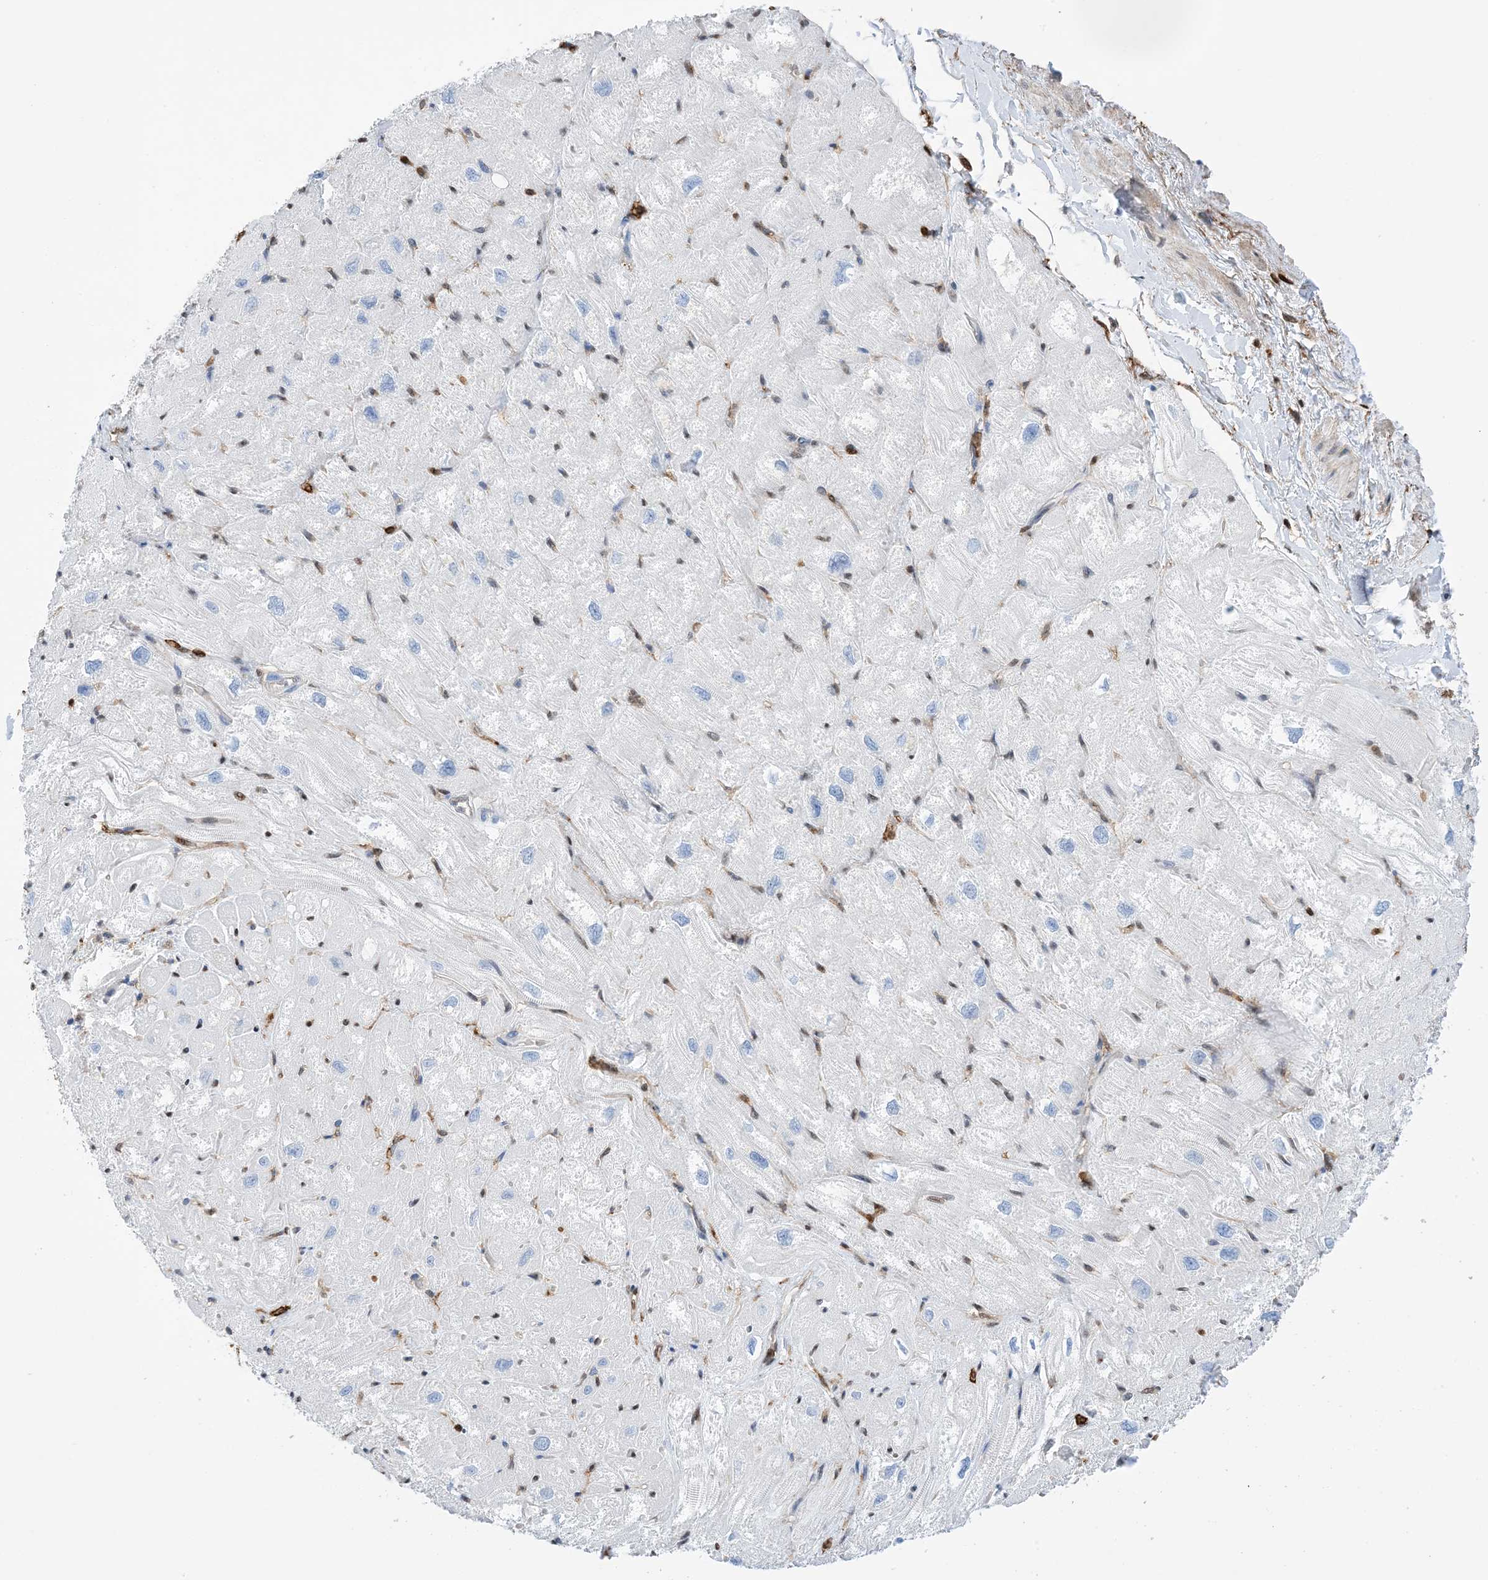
{"staining": {"intensity": "negative", "quantity": "none", "location": "none"}, "tissue": "heart muscle", "cell_type": "Cardiomyocytes", "image_type": "normal", "snomed": [{"axis": "morphology", "description": "Normal tissue, NOS"}, {"axis": "topography", "description": "Heart"}], "caption": "High magnification brightfield microscopy of unremarkable heart muscle stained with DAB (brown) and counterstained with hematoxylin (blue): cardiomyocytes show no significant expression. (Stains: DAB immunohistochemistry with hematoxylin counter stain, Microscopy: brightfield microscopy at high magnification).", "gene": "ANXA1", "patient": {"sex": "male", "age": 50}}